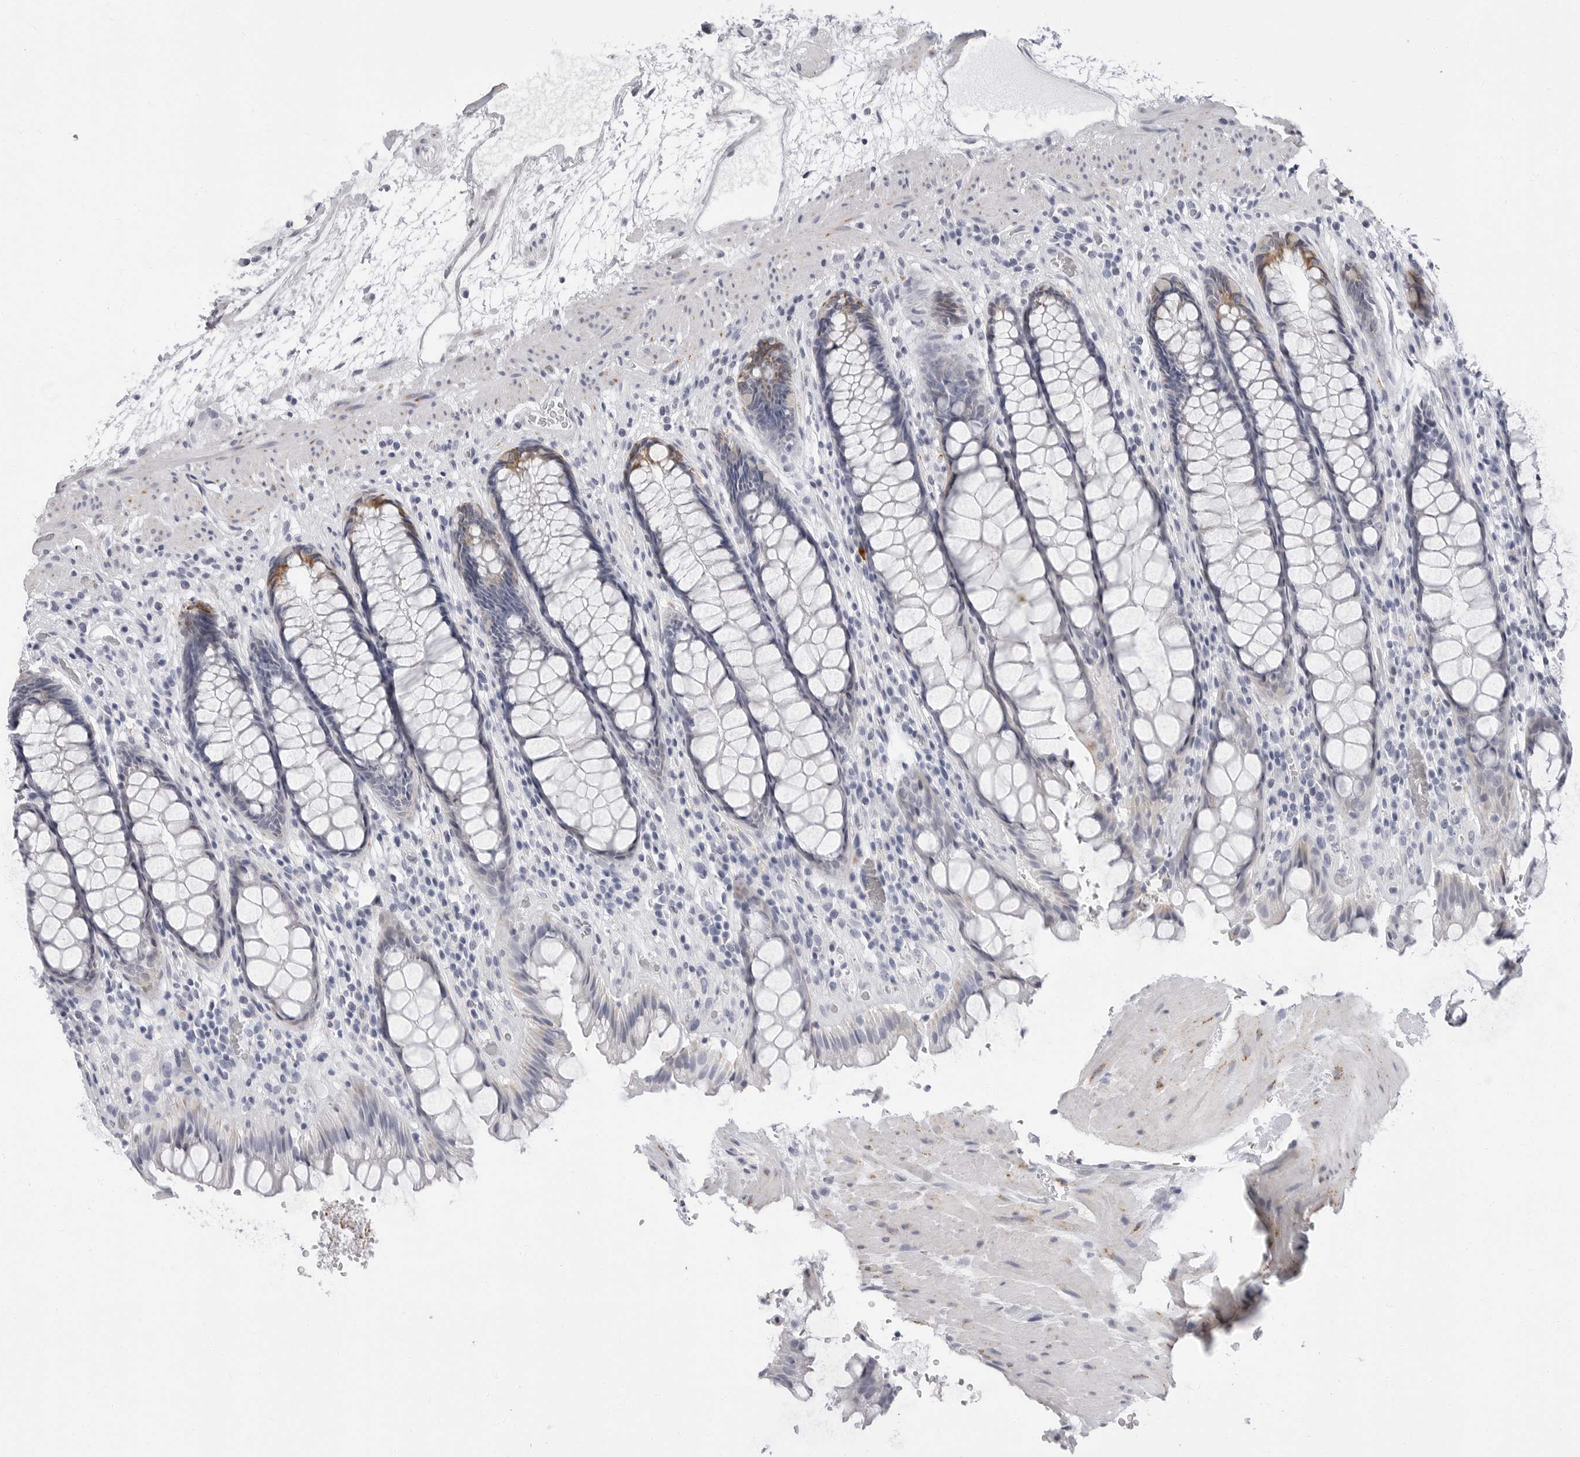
{"staining": {"intensity": "moderate", "quantity": "<25%", "location": "cytoplasmic/membranous"}, "tissue": "rectum", "cell_type": "Glandular cells", "image_type": "normal", "snomed": [{"axis": "morphology", "description": "Normal tissue, NOS"}, {"axis": "topography", "description": "Rectum"}], "caption": "Protein expression analysis of benign human rectum reveals moderate cytoplasmic/membranous staining in about <25% of glandular cells.", "gene": "ERICH3", "patient": {"sex": "male", "age": 64}}